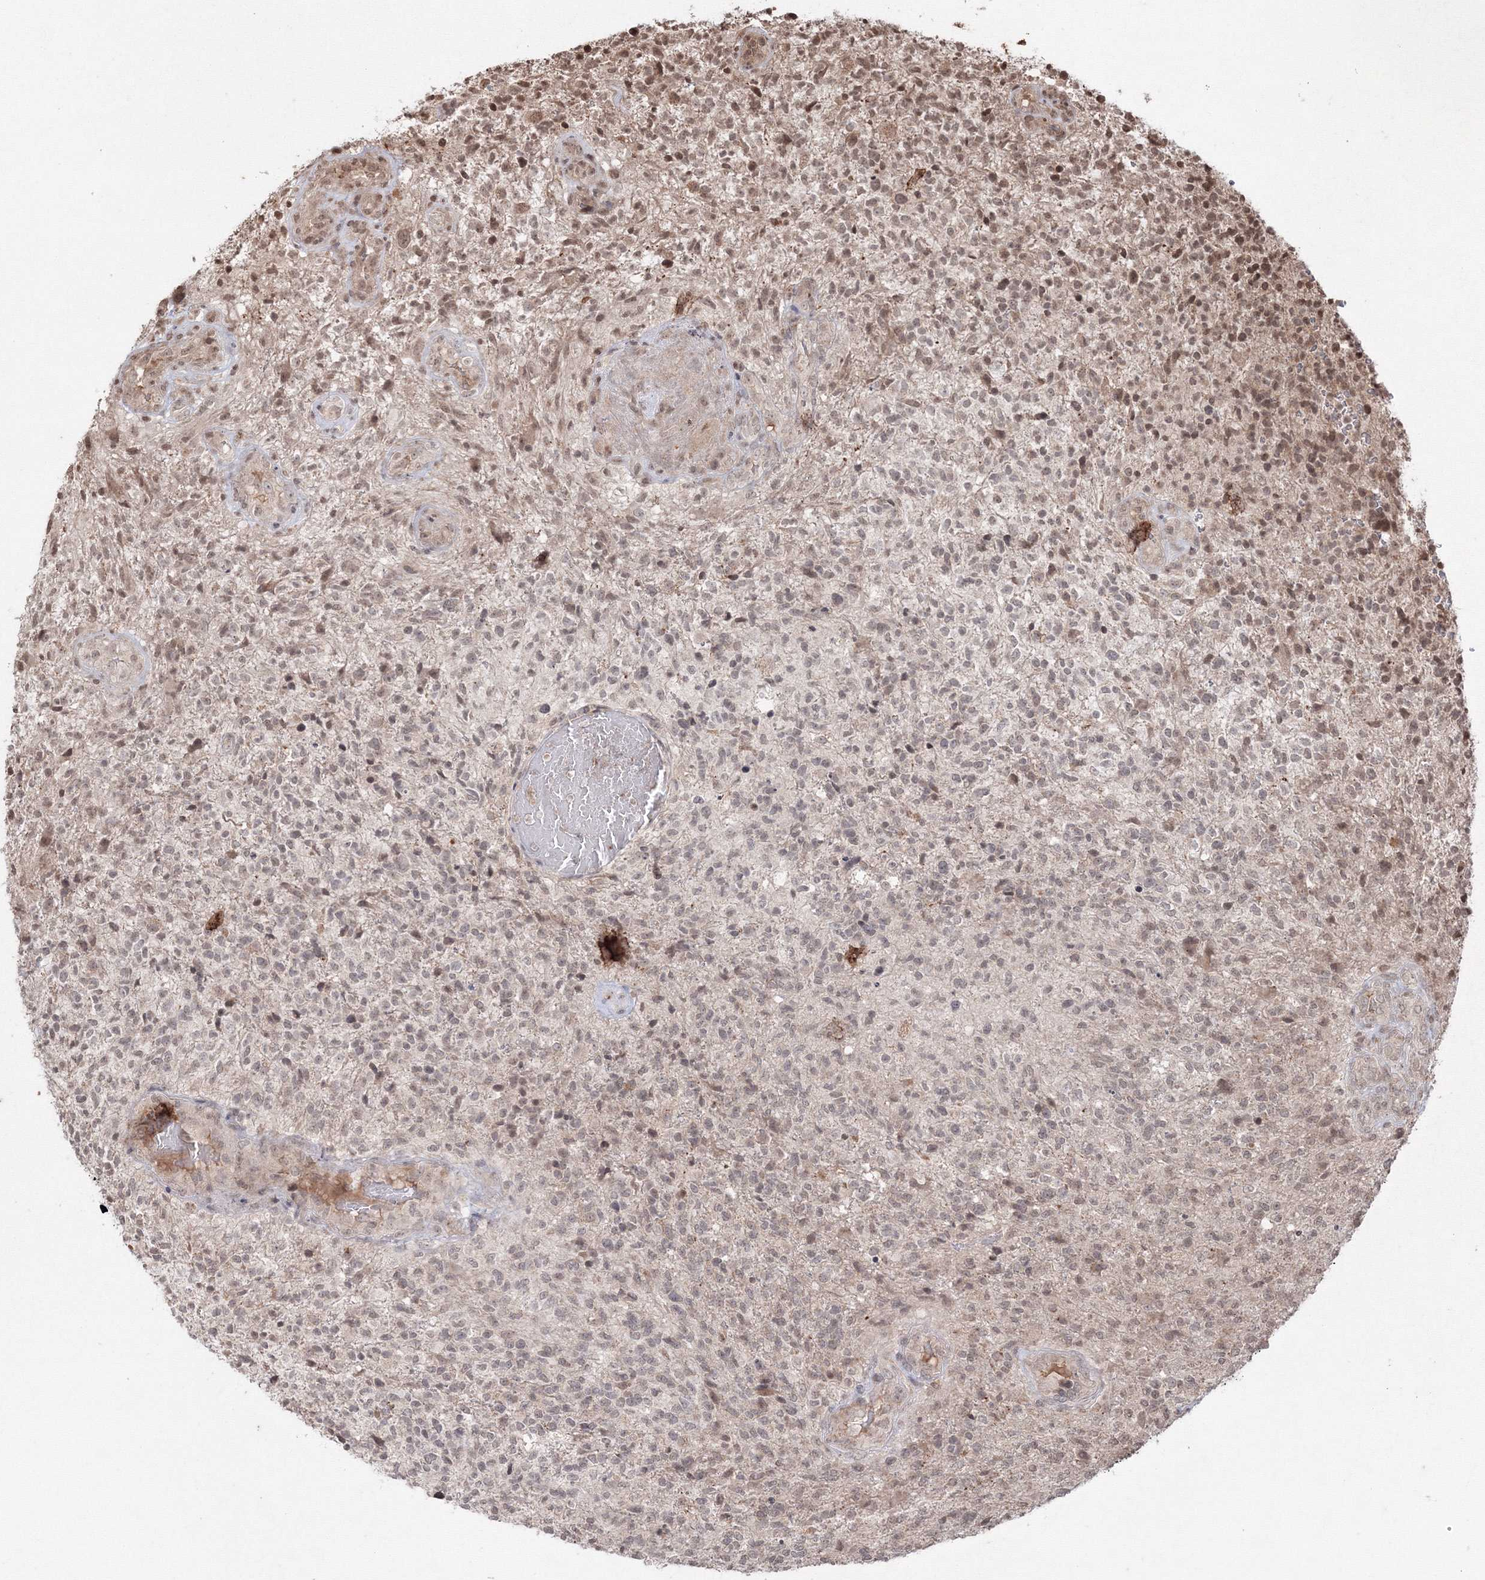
{"staining": {"intensity": "moderate", "quantity": "<25%", "location": "cytoplasmic/membranous,nuclear"}, "tissue": "glioma", "cell_type": "Tumor cells", "image_type": "cancer", "snomed": [{"axis": "morphology", "description": "Glioma, malignant, High grade"}, {"axis": "topography", "description": "Brain"}], "caption": "There is low levels of moderate cytoplasmic/membranous and nuclear staining in tumor cells of malignant glioma (high-grade), as demonstrated by immunohistochemical staining (brown color).", "gene": "PEX13", "patient": {"sex": "male", "age": 56}}